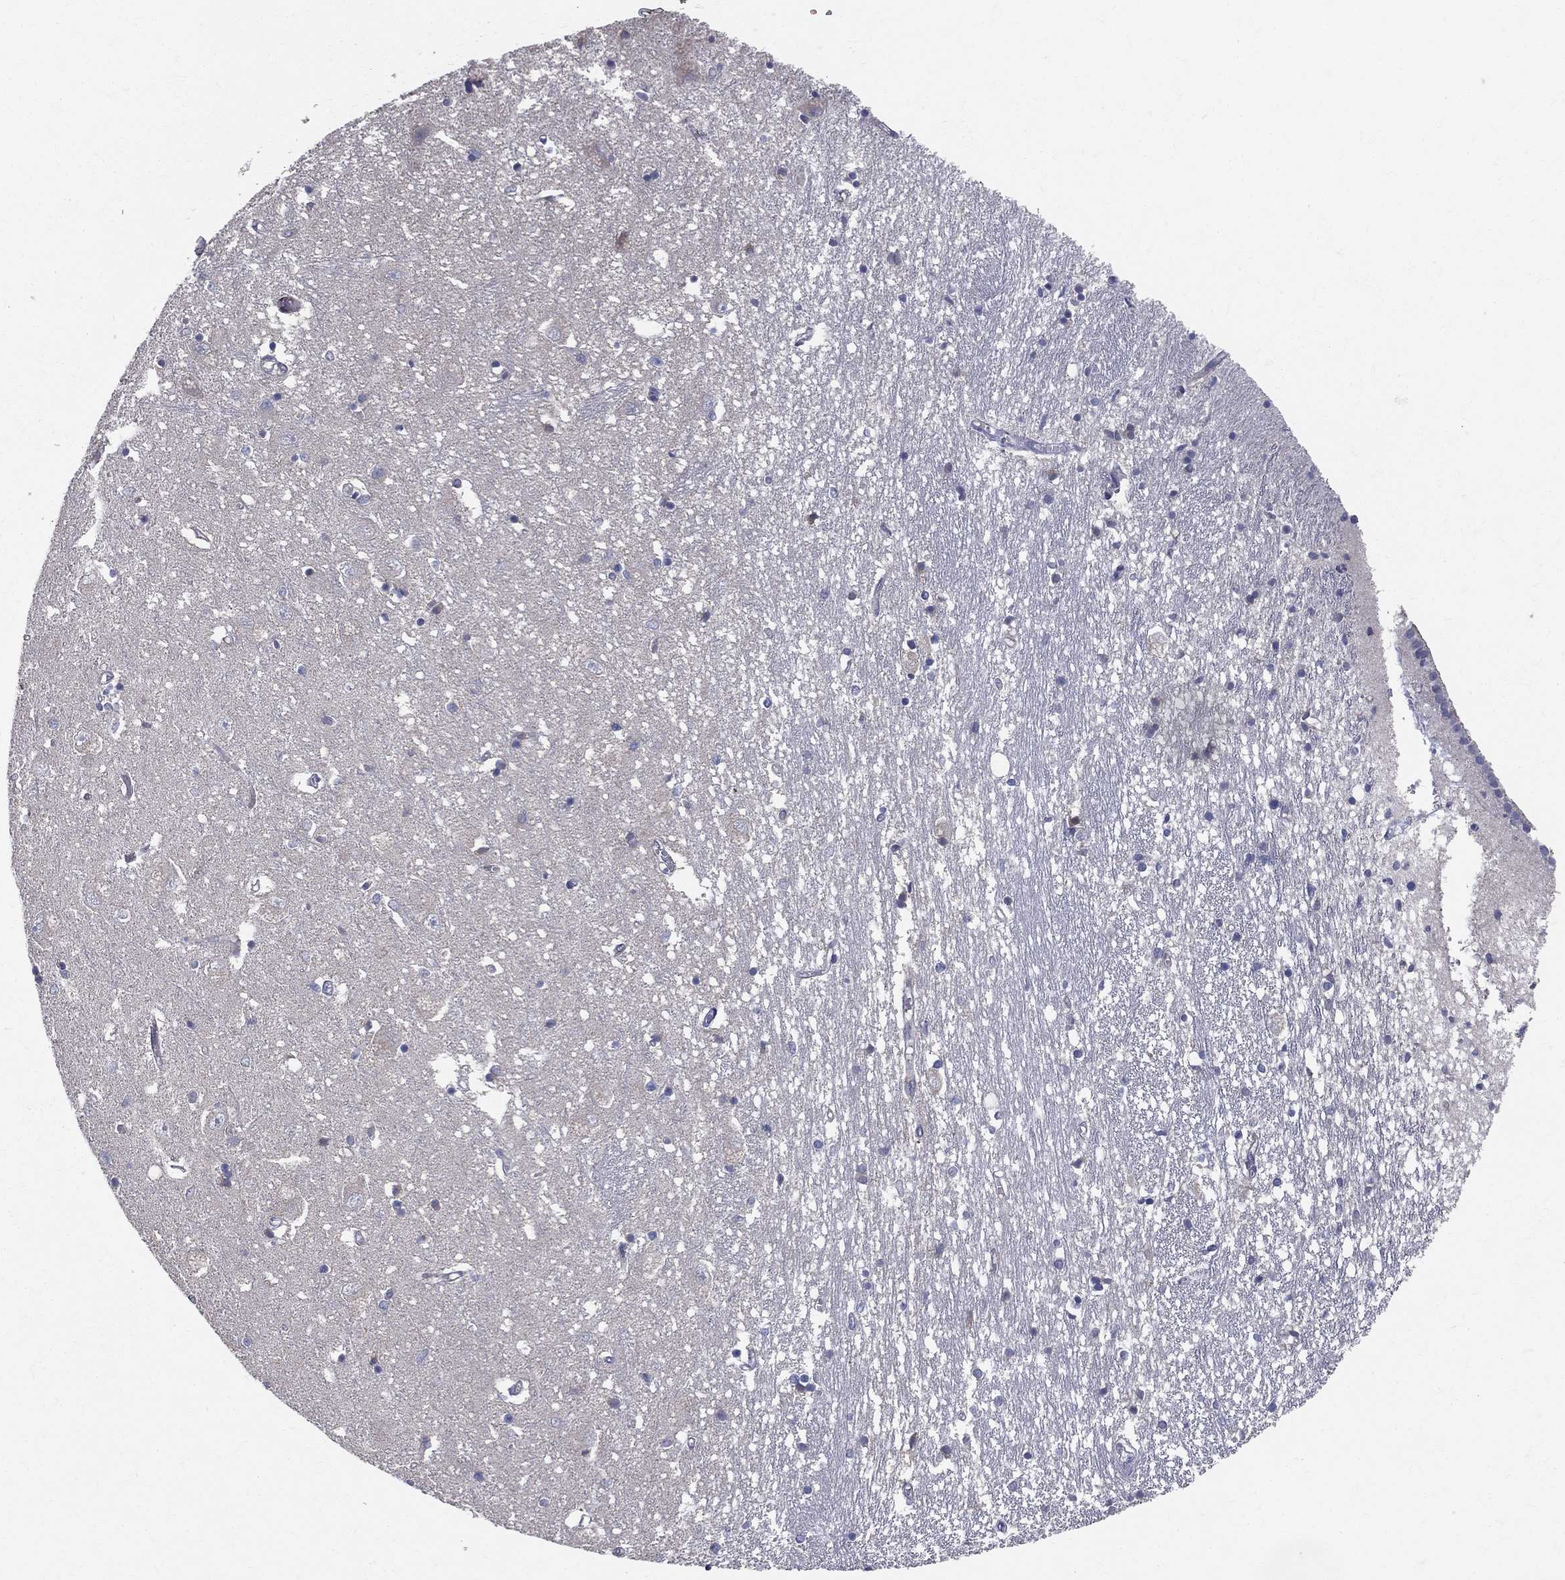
{"staining": {"intensity": "negative", "quantity": "none", "location": "none"}, "tissue": "caudate", "cell_type": "Glial cells", "image_type": "normal", "snomed": [{"axis": "morphology", "description": "Normal tissue, NOS"}, {"axis": "topography", "description": "Lateral ventricle wall"}], "caption": "A histopathology image of human caudate is negative for staining in glial cells. (DAB IHC with hematoxylin counter stain).", "gene": "POMZP3", "patient": {"sex": "male", "age": 54}}